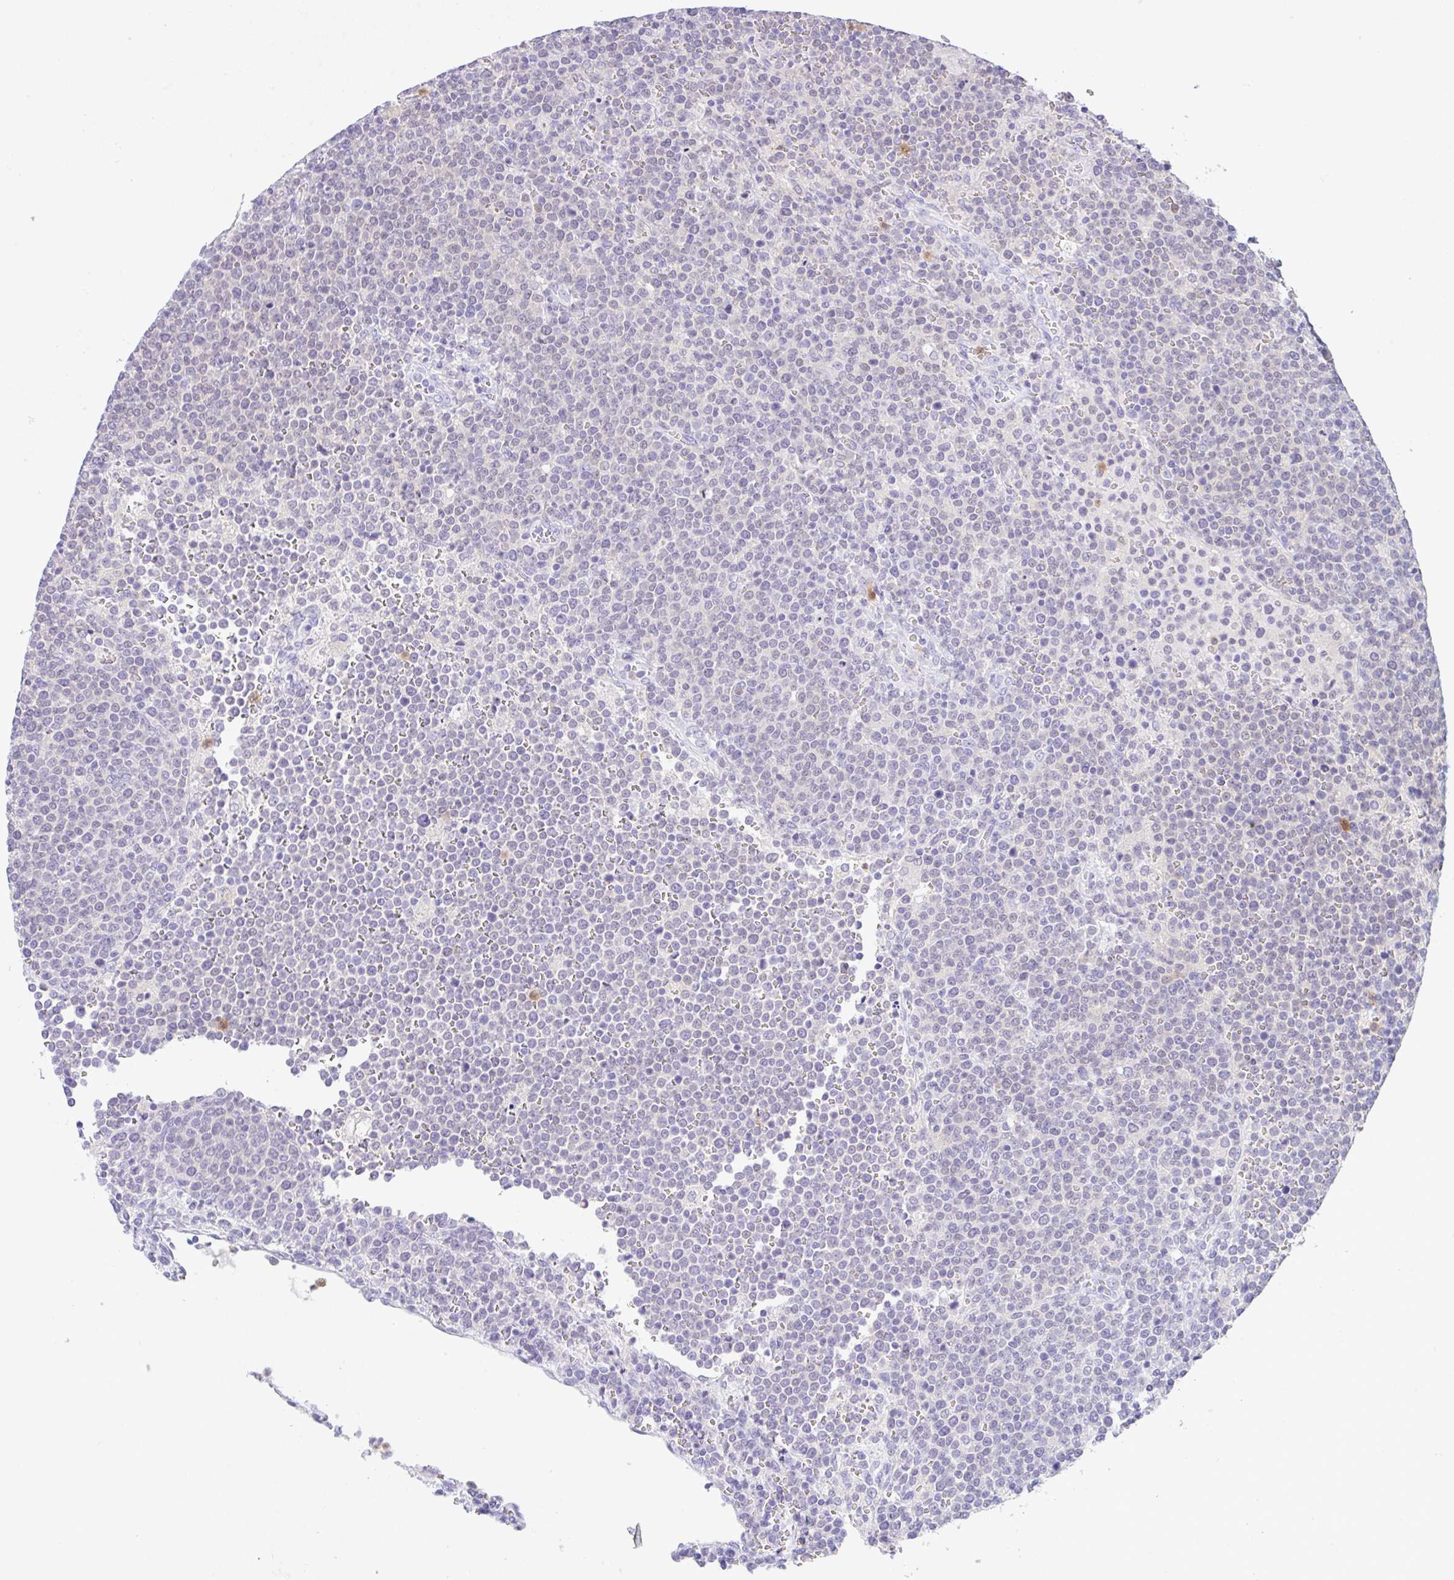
{"staining": {"intensity": "negative", "quantity": "none", "location": "none"}, "tissue": "lymphoma", "cell_type": "Tumor cells", "image_type": "cancer", "snomed": [{"axis": "morphology", "description": "Malignant lymphoma, non-Hodgkin's type, High grade"}, {"axis": "topography", "description": "Lymph node"}], "caption": "Tumor cells show no significant staining in lymphoma.", "gene": "NCF1", "patient": {"sex": "male", "age": 61}}